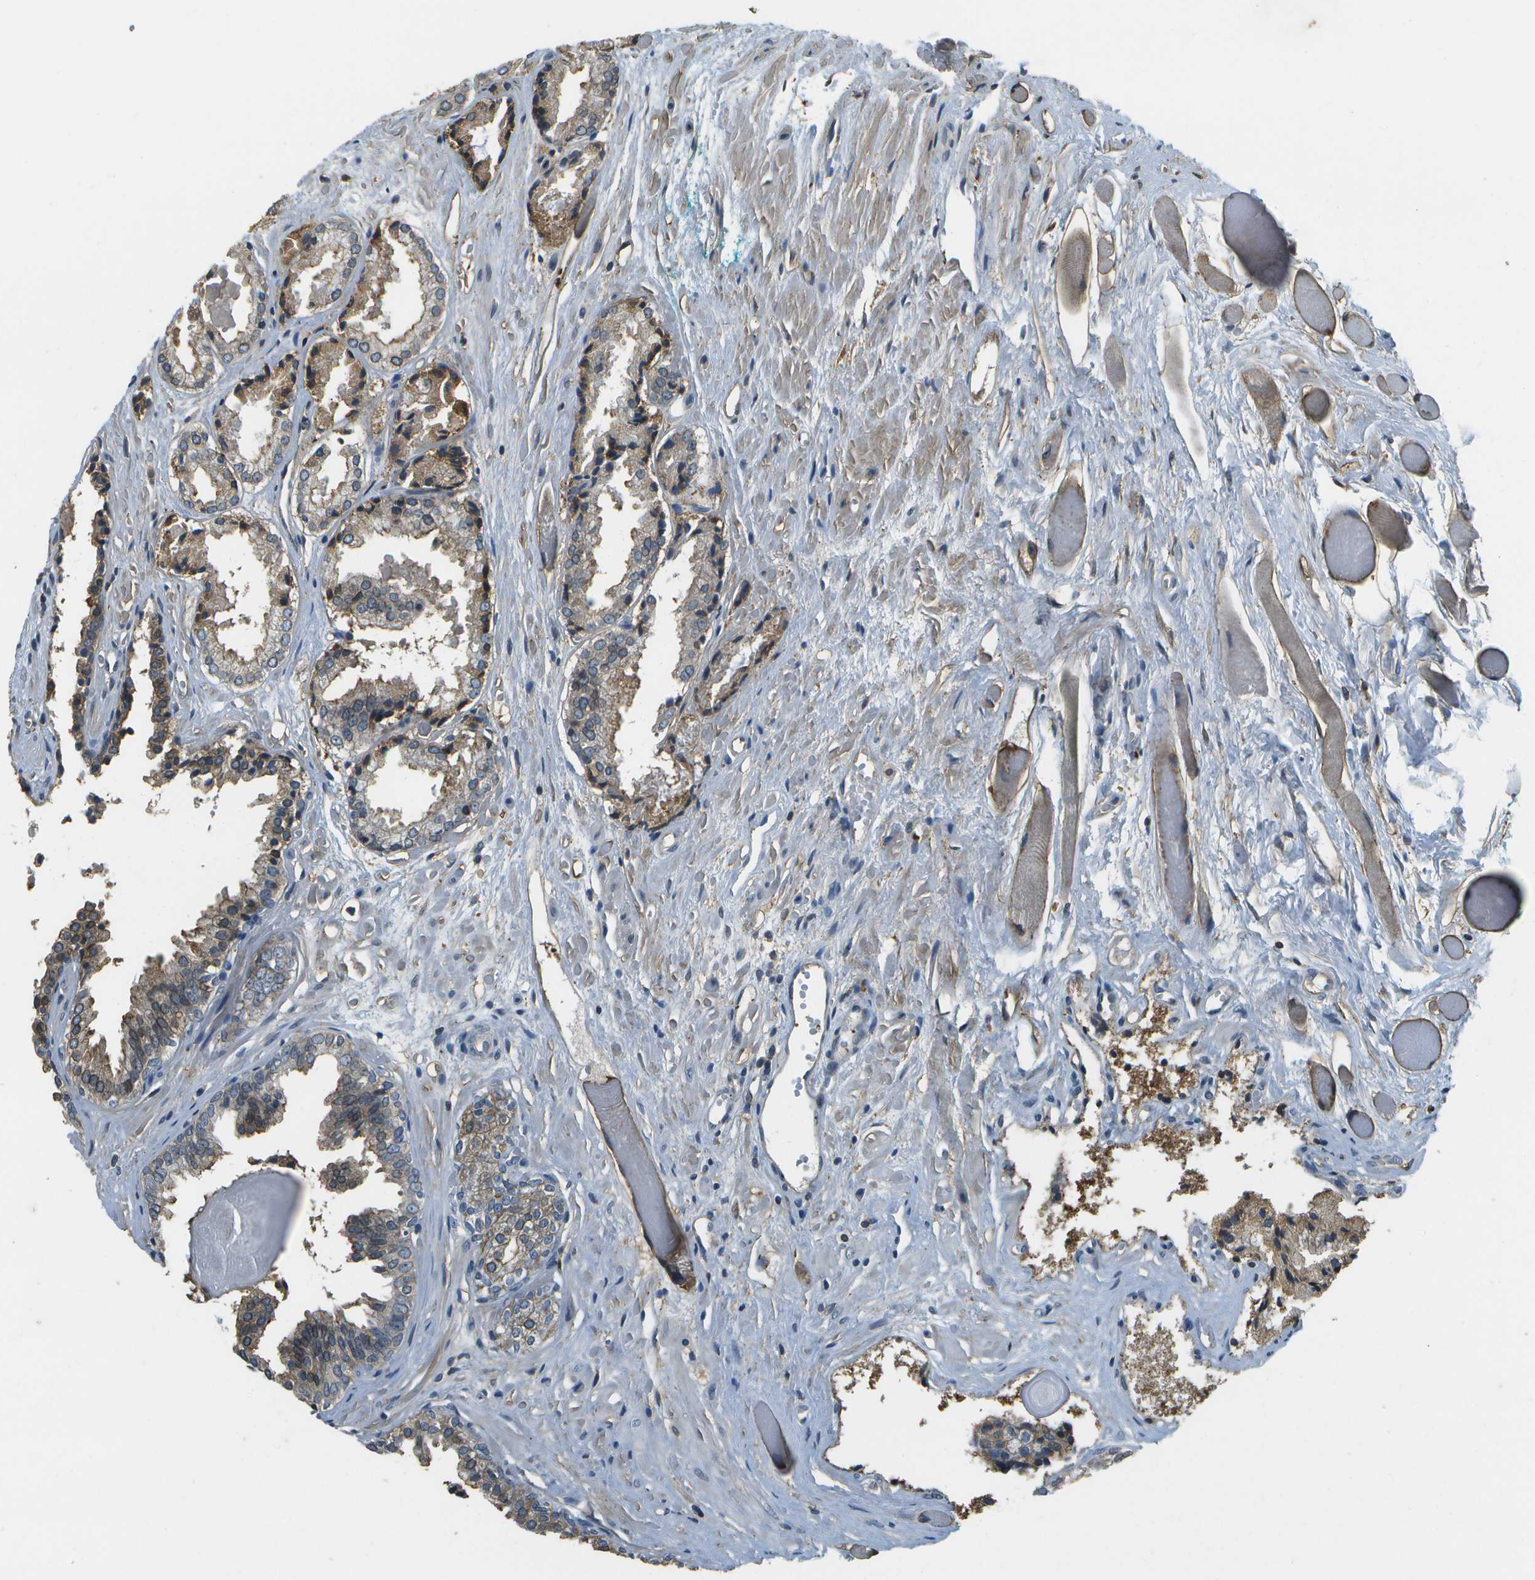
{"staining": {"intensity": "weak", "quantity": ">75%", "location": "cytoplasmic/membranous"}, "tissue": "prostate cancer", "cell_type": "Tumor cells", "image_type": "cancer", "snomed": [{"axis": "morphology", "description": "Adenocarcinoma, Low grade"}, {"axis": "topography", "description": "Prostate"}], "caption": "Prostate low-grade adenocarcinoma stained for a protein shows weak cytoplasmic/membranous positivity in tumor cells.", "gene": "LRRC66", "patient": {"sex": "male", "age": 53}}